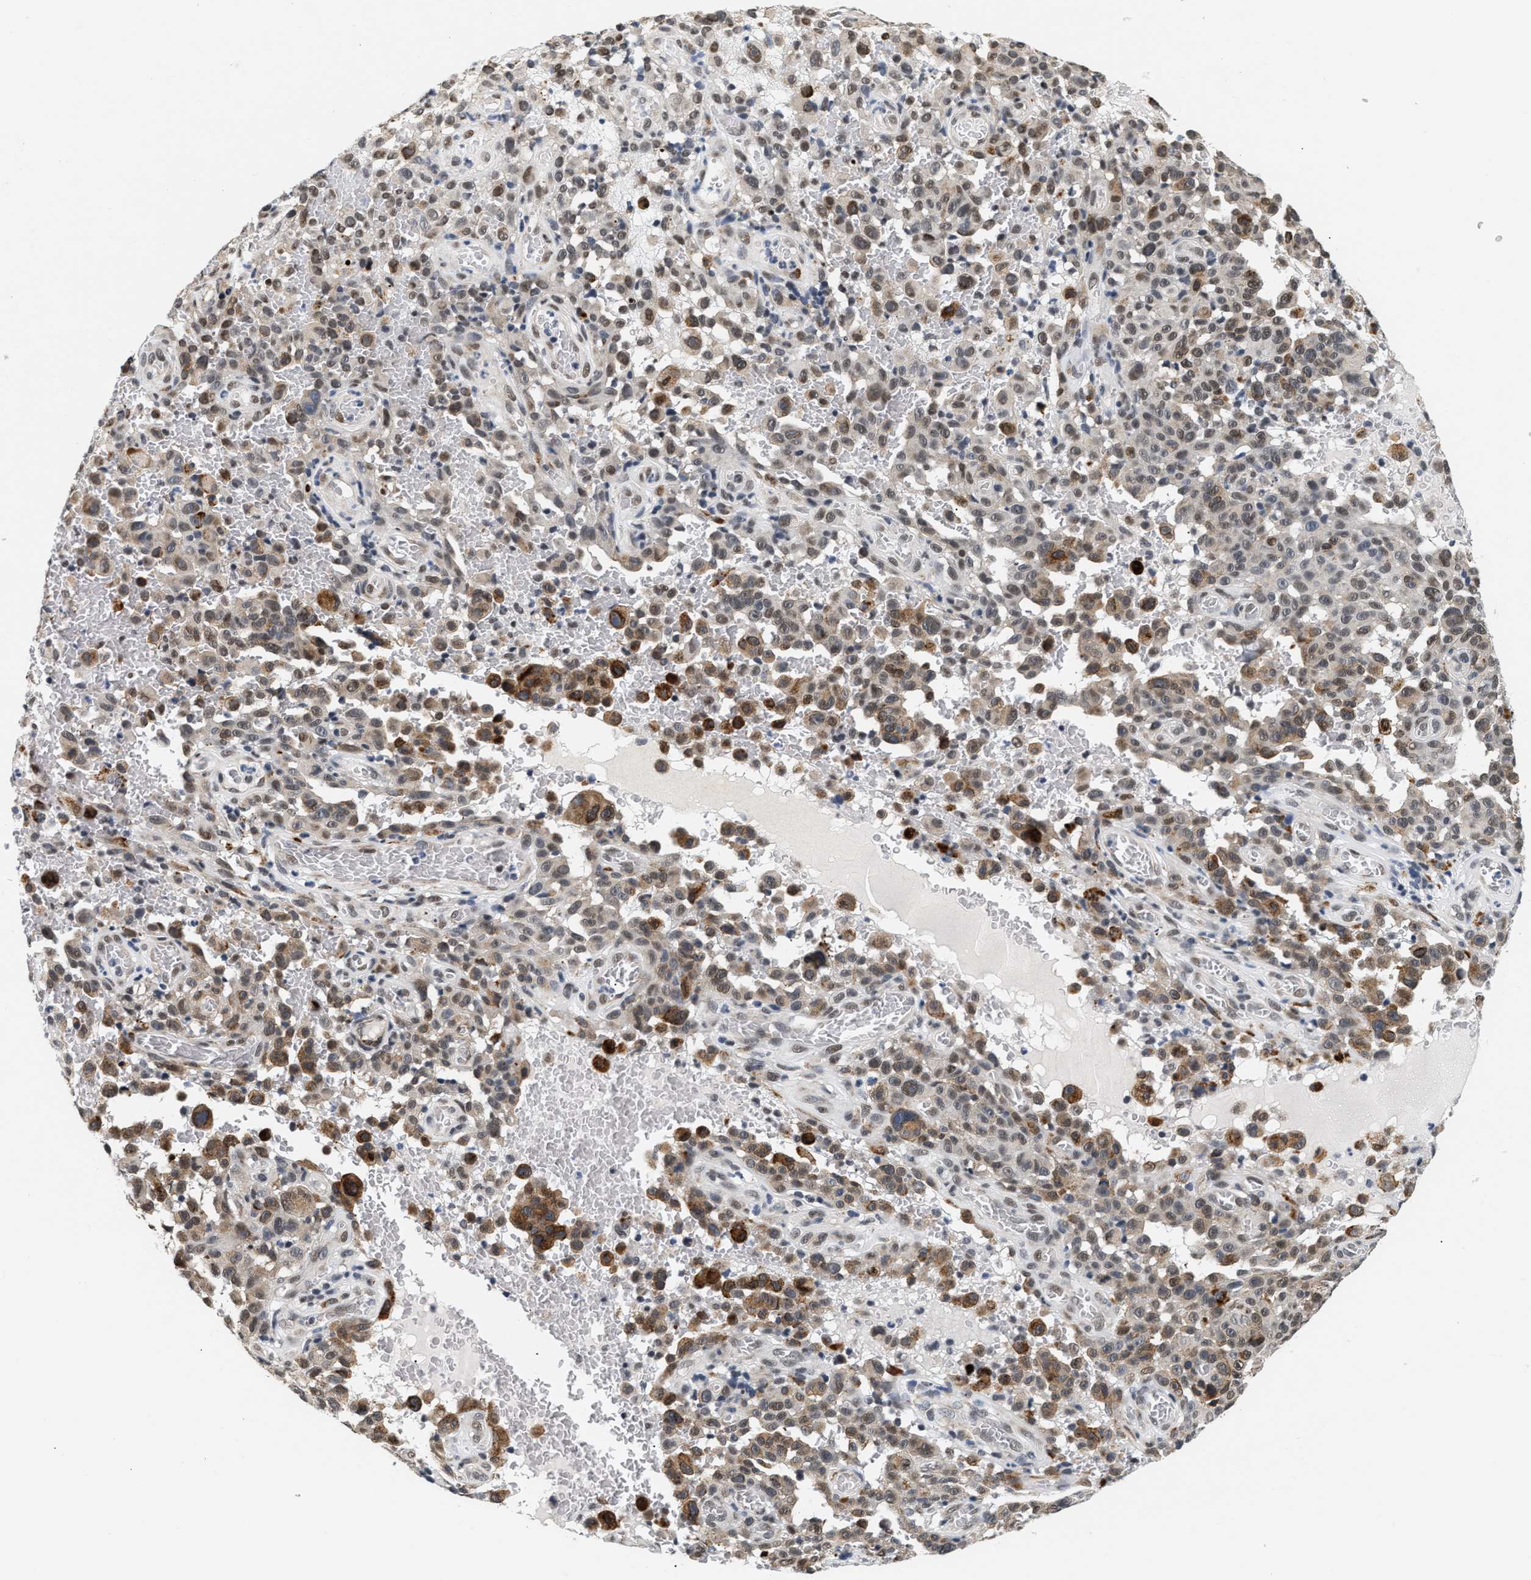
{"staining": {"intensity": "weak", "quantity": "25%-75%", "location": "cytoplasmic/membranous,nuclear"}, "tissue": "melanoma", "cell_type": "Tumor cells", "image_type": "cancer", "snomed": [{"axis": "morphology", "description": "Malignant melanoma, NOS"}, {"axis": "topography", "description": "Skin"}], "caption": "Protein expression analysis of melanoma exhibits weak cytoplasmic/membranous and nuclear positivity in approximately 25%-75% of tumor cells.", "gene": "THOC1", "patient": {"sex": "female", "age": 82}}